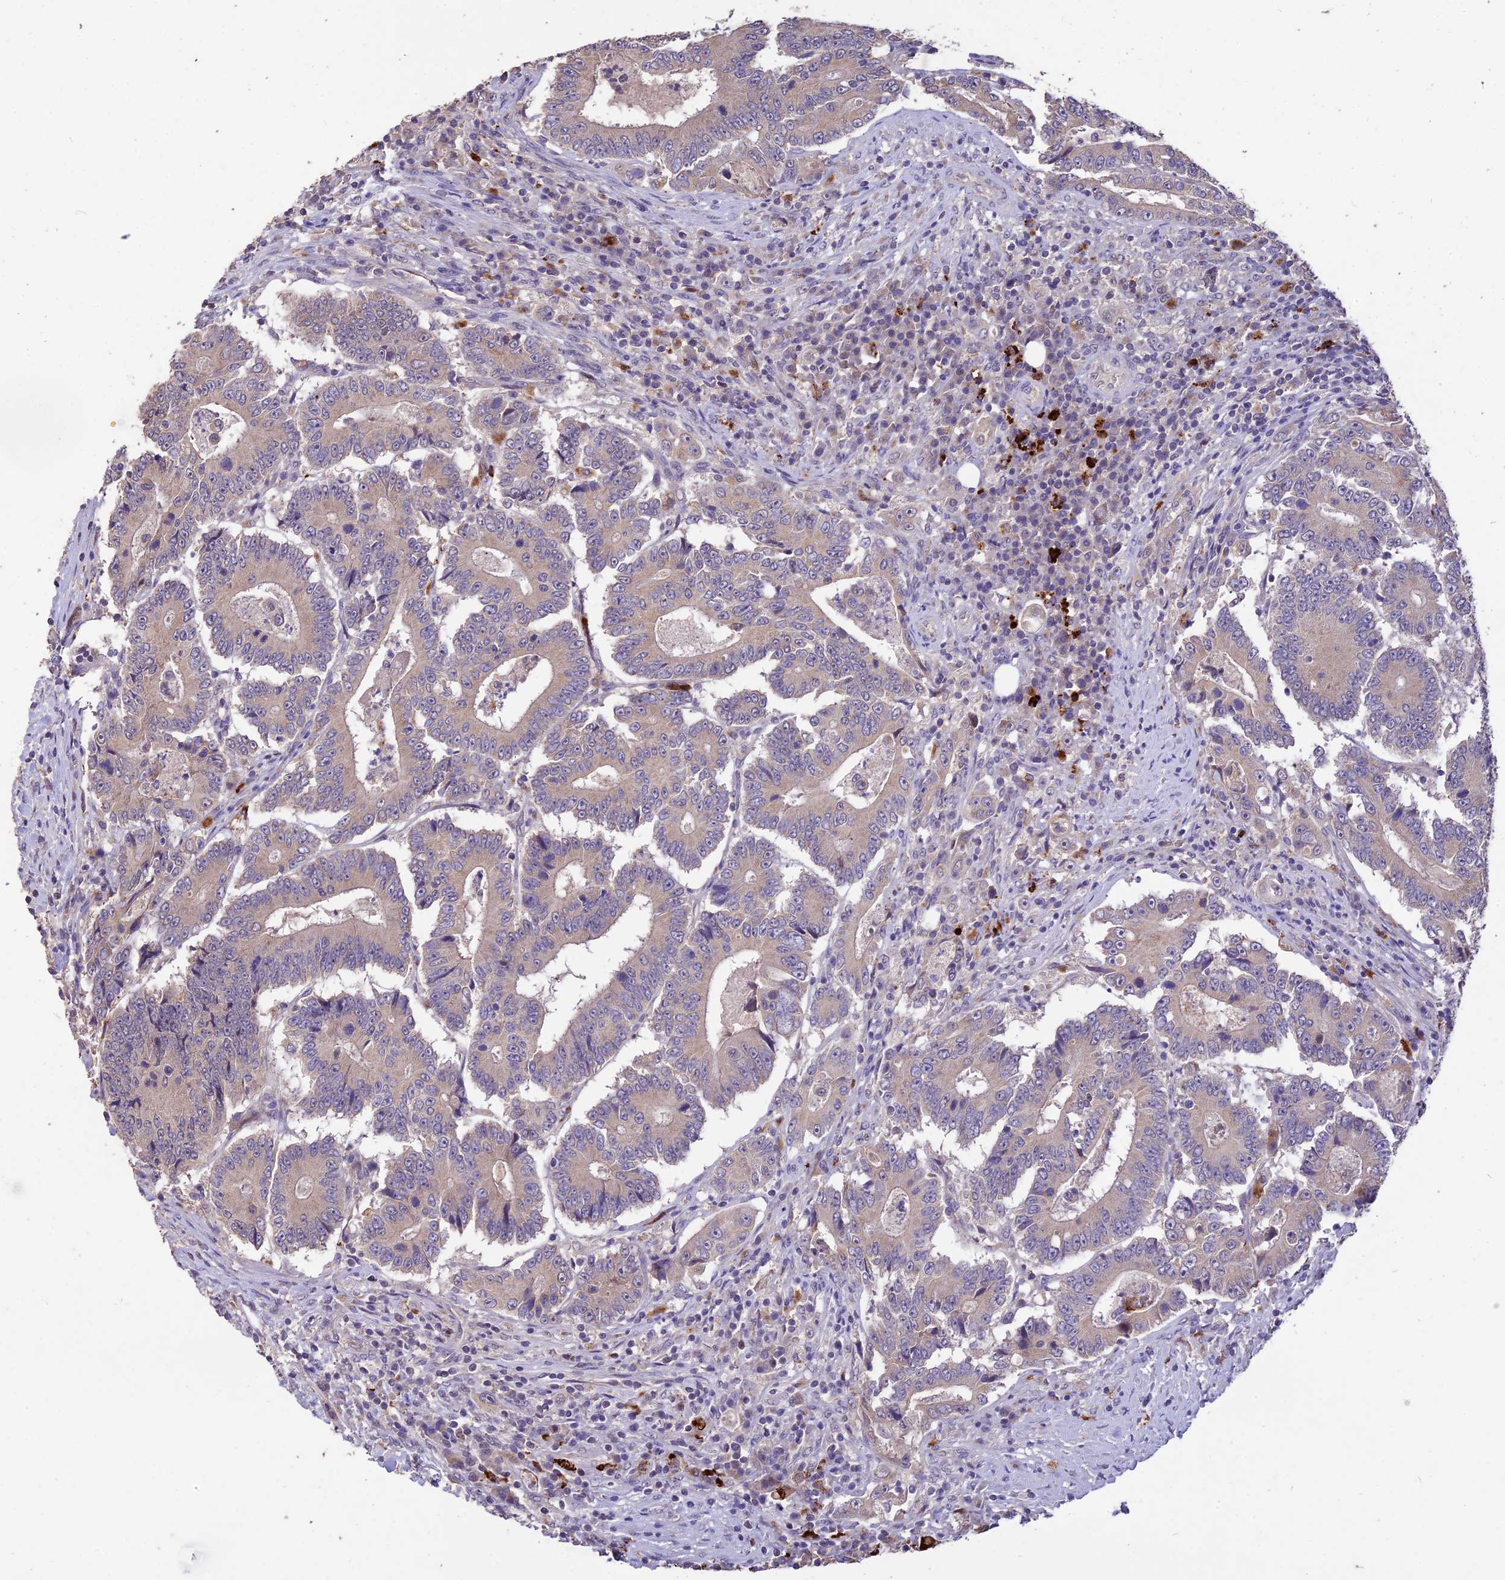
{"staining": {"intensity": "weak", "quantity": "25%-75%", "location": "cytoplasmic/membranous"}, "tissue": "colorectal cancer", "cell_type": "Tumor cells", "image_type": "cancer", "snomed": [{"axis": "morphology", "description": "Adenocarcinoma, NOS"}, {"axis": "topography", "description": "Colon"}], "caption": "Approximately 25%-75% of tumor cells in human colorectal cancer (adenocarcinoma) exhibit weak cytoplasmic/membranous protein staining as visualized by brown immunohistochemical staining.", "gene": "SDHD", "patient": {"sex": "male", "age": 83}}